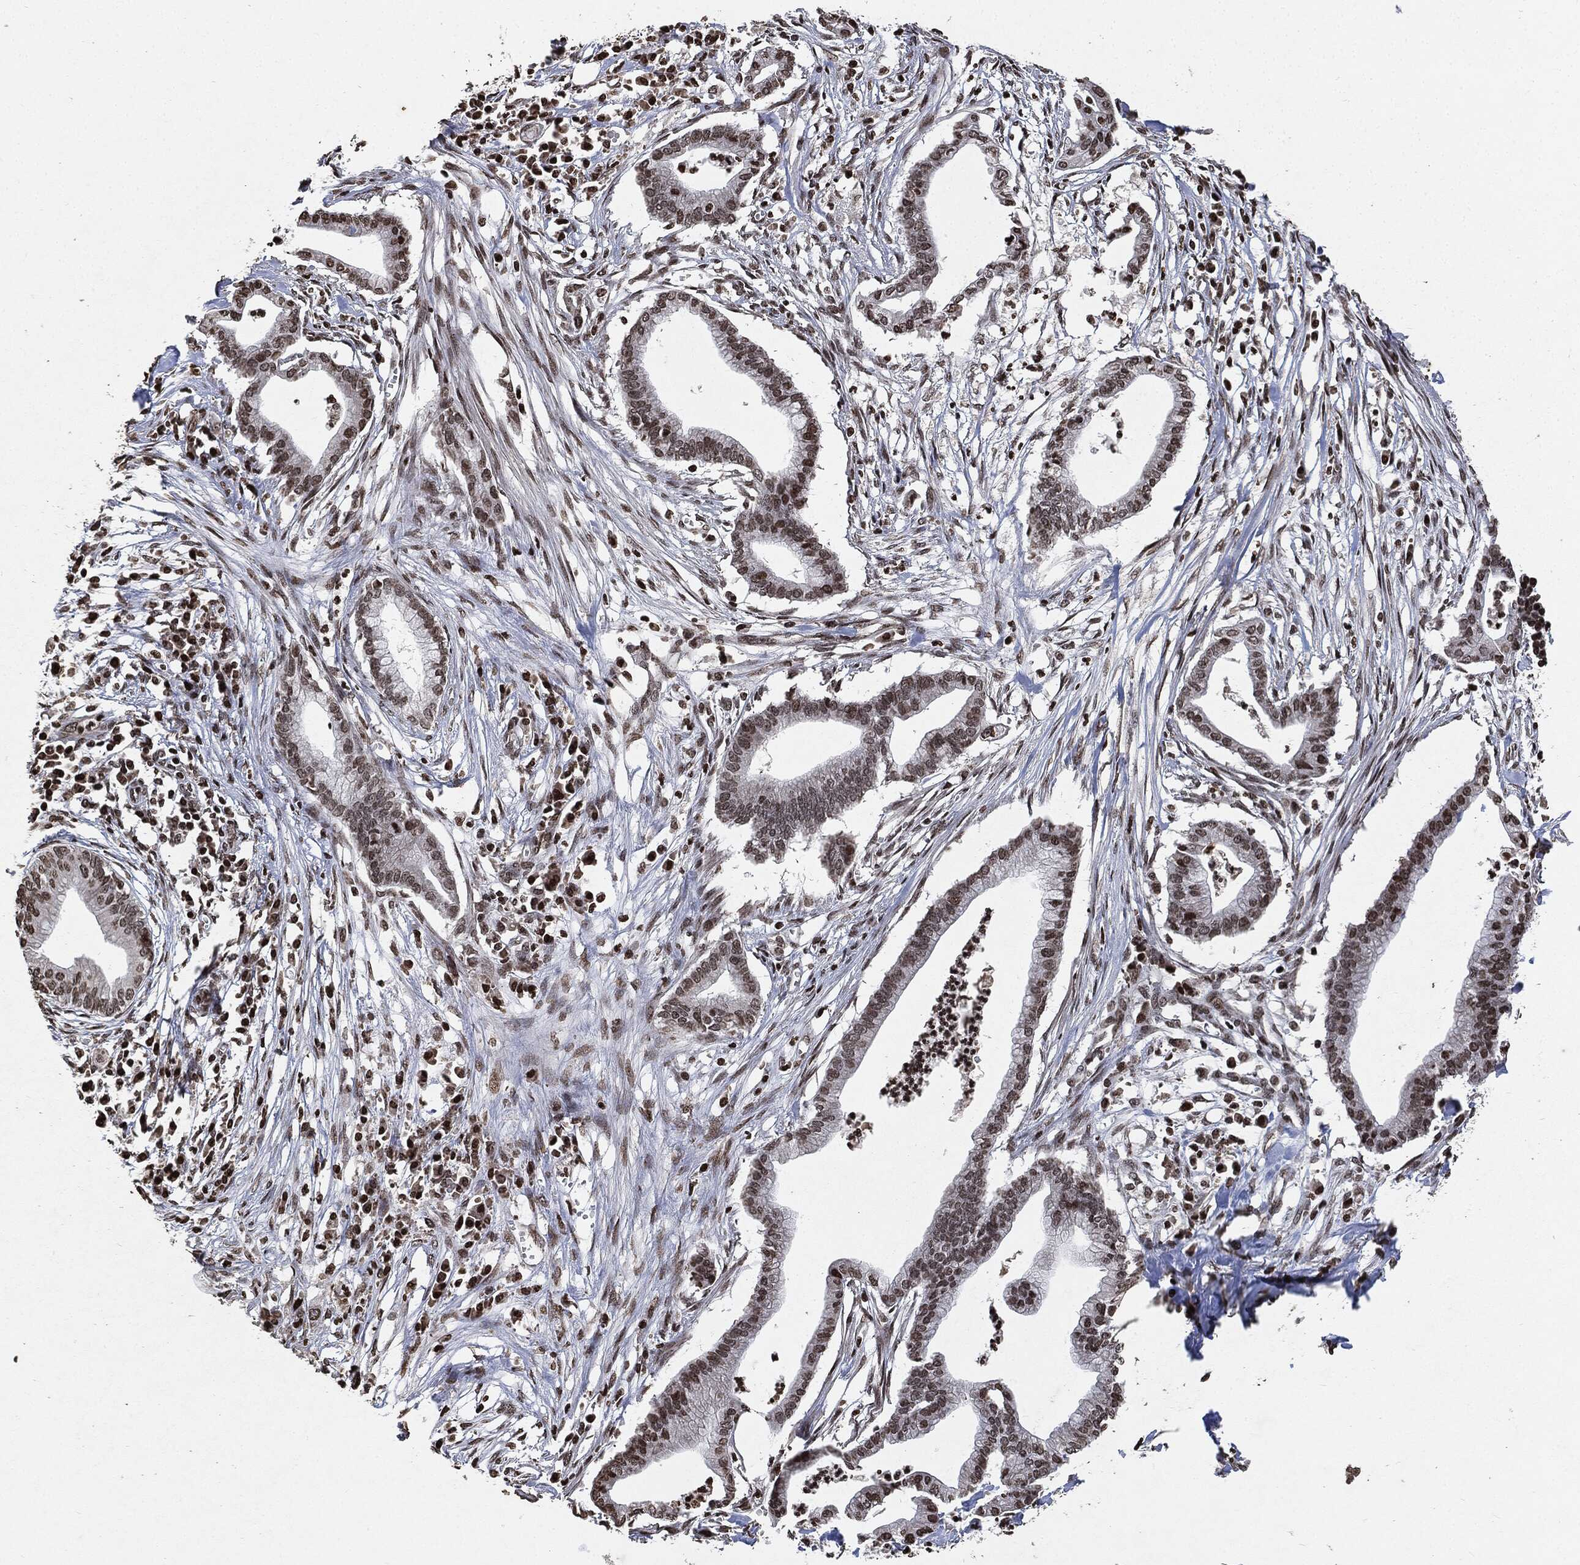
{"staining": {"intensity": "weak", "quantity": ">75%", "location": "nuclear"}, "tissue": "pancreatic cancer", "cell_type": "Tumor cells", "image_type": "cancer", "snomed": [{"axis": "morphology", "description": "Normal tissue, NOS"}, {"axis": "morphology", "description": "Adenocarcinoma, NOS"}, {"axis": "topography", "description": "Pancreas"}], "caption": "Pancreatic cancer (adenocarcinoma) stained with a protein marker displays weak staining in tumor cells.", "gene": "JUN", "patient": {"sex": "female", "age": 58}}